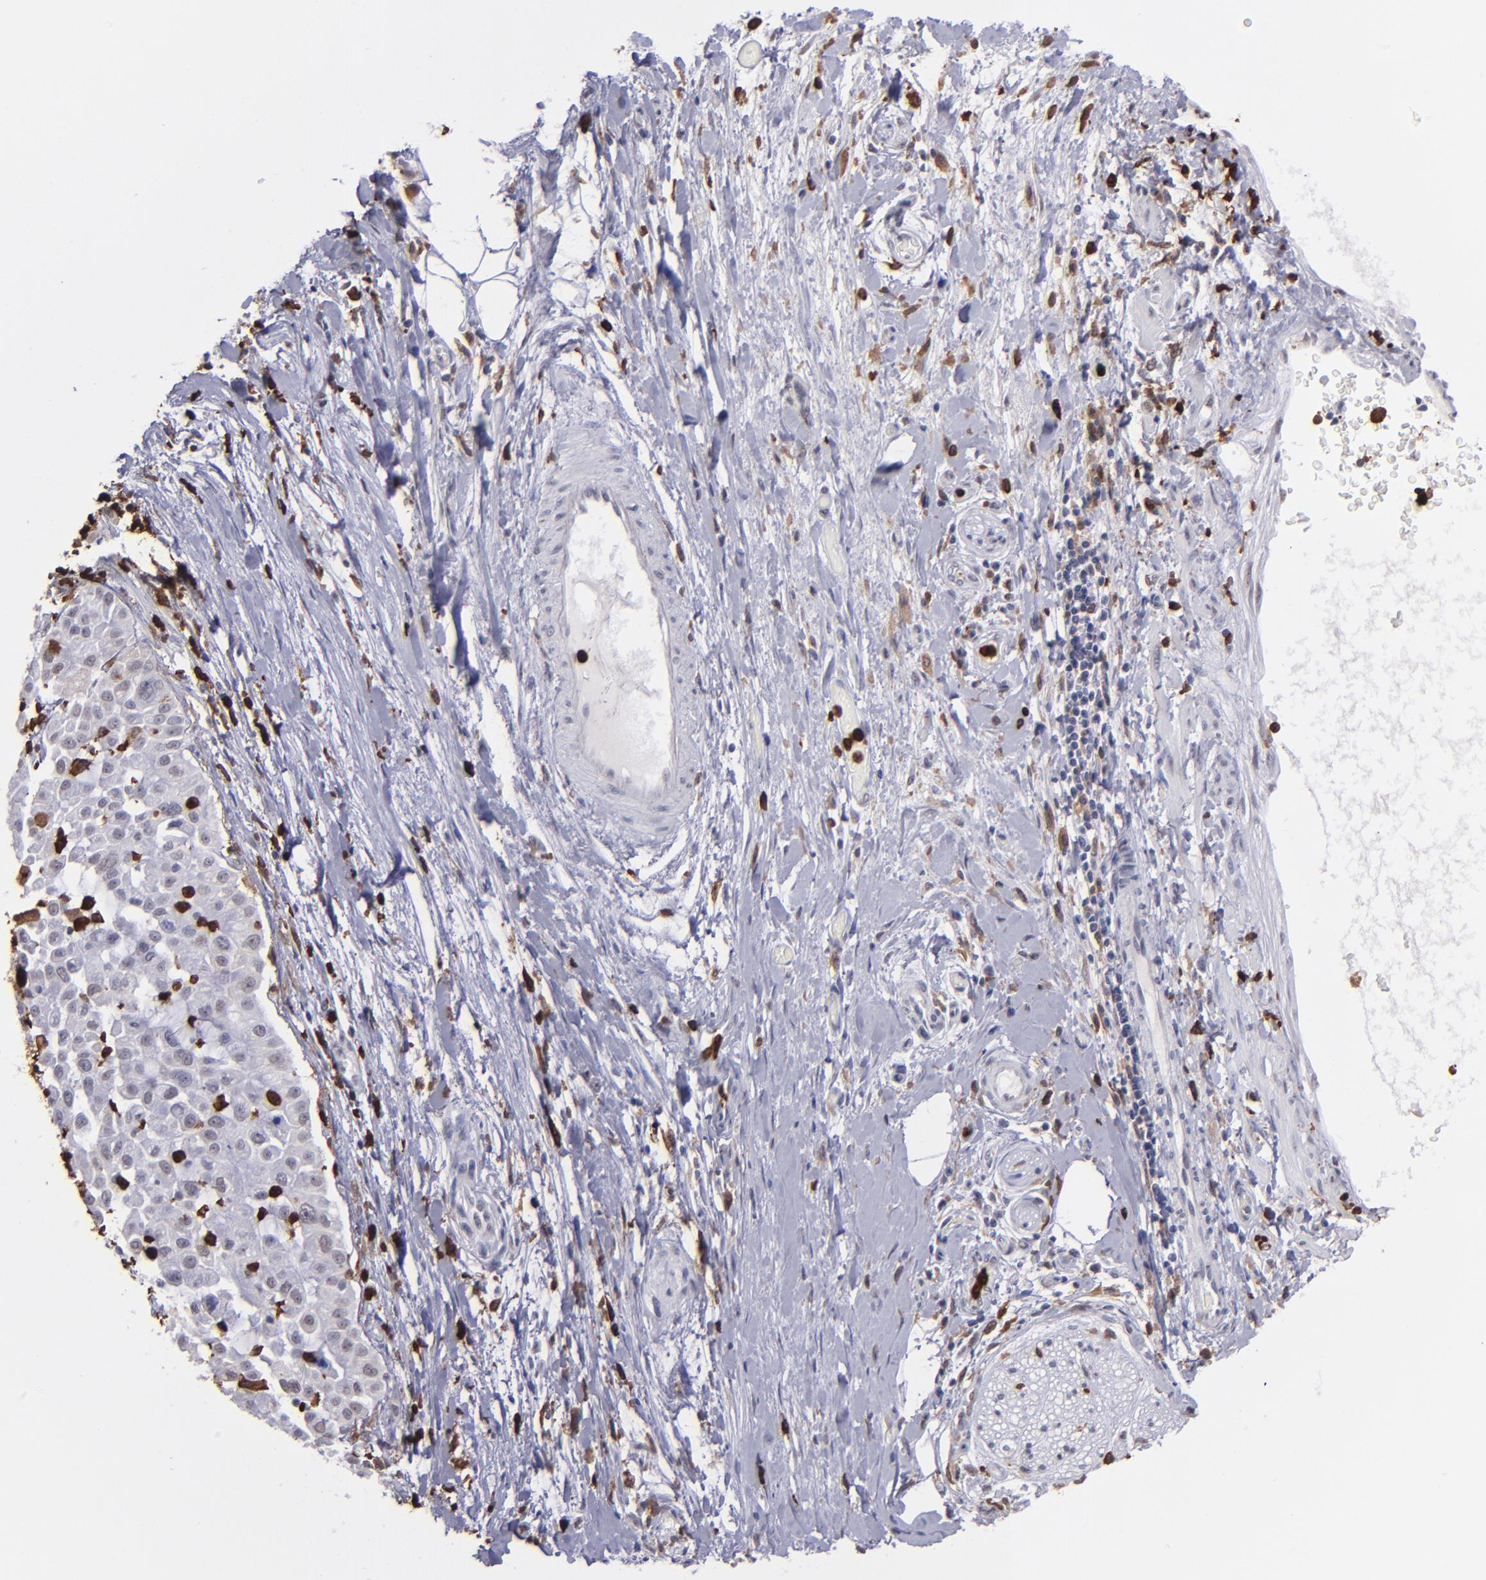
{"staining": {"intensity": "negative", "quantity": "none", "location": "none"}, "tissue": "pancreatic cancer", "cell_type": "Tumor cells", "image_type": "cancer", "snomed": [{"axis": "morphology", "description": "Adenocarcinoma, NOS"}, {"axis": "topography", "description": "Pancreas"}], "caption": "There is no significant positivity in tumor cells of pancreatic cancer.", "gene": "NCF2", "patient": {"sex": "female", "age": 52}}